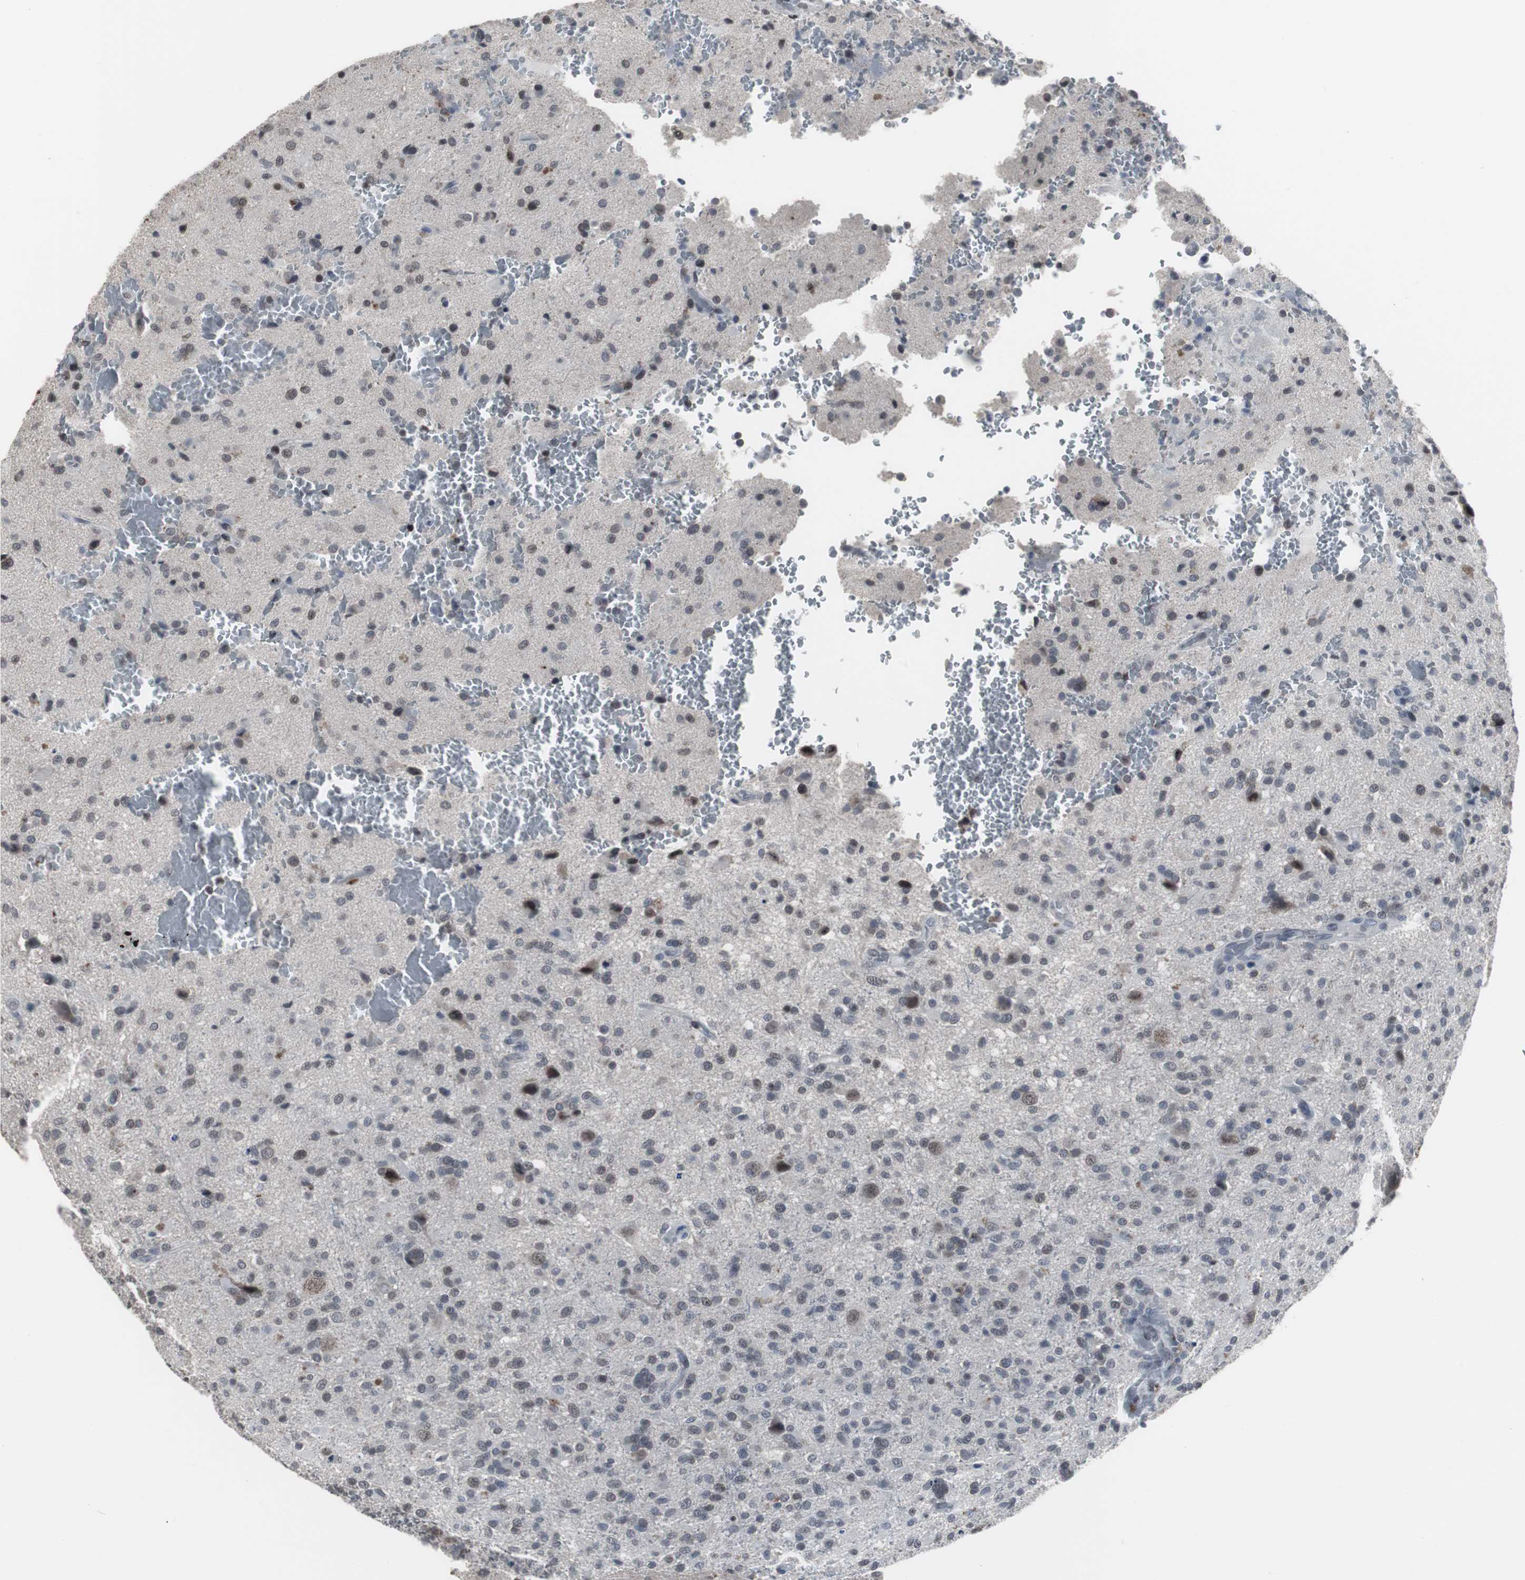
{"staining": {"intensity": "moderate", "quantity": "<25%", "location": "nuclear"}, "tissue": "glioma", "cell_type": "Tumor cells", "image_type": "cancer", "snomed": [{"axis": "morphology", "description": "Glioma, malignant, High grade"}, {"axis": "topography", "description": "Brain"}], "caption": "High-magnification brightfield microscopy of malignant glioma (high-grade) stained with DAB (3,3'-diaminobenzidine) (brown) and counterstained with hematoxylin (blue). tumor cells exhibit moderate nuclear positivity is present in approximately<25% of cells.", "gene": "FOXP4", "patient": {"sex": "male", "age": 71}}